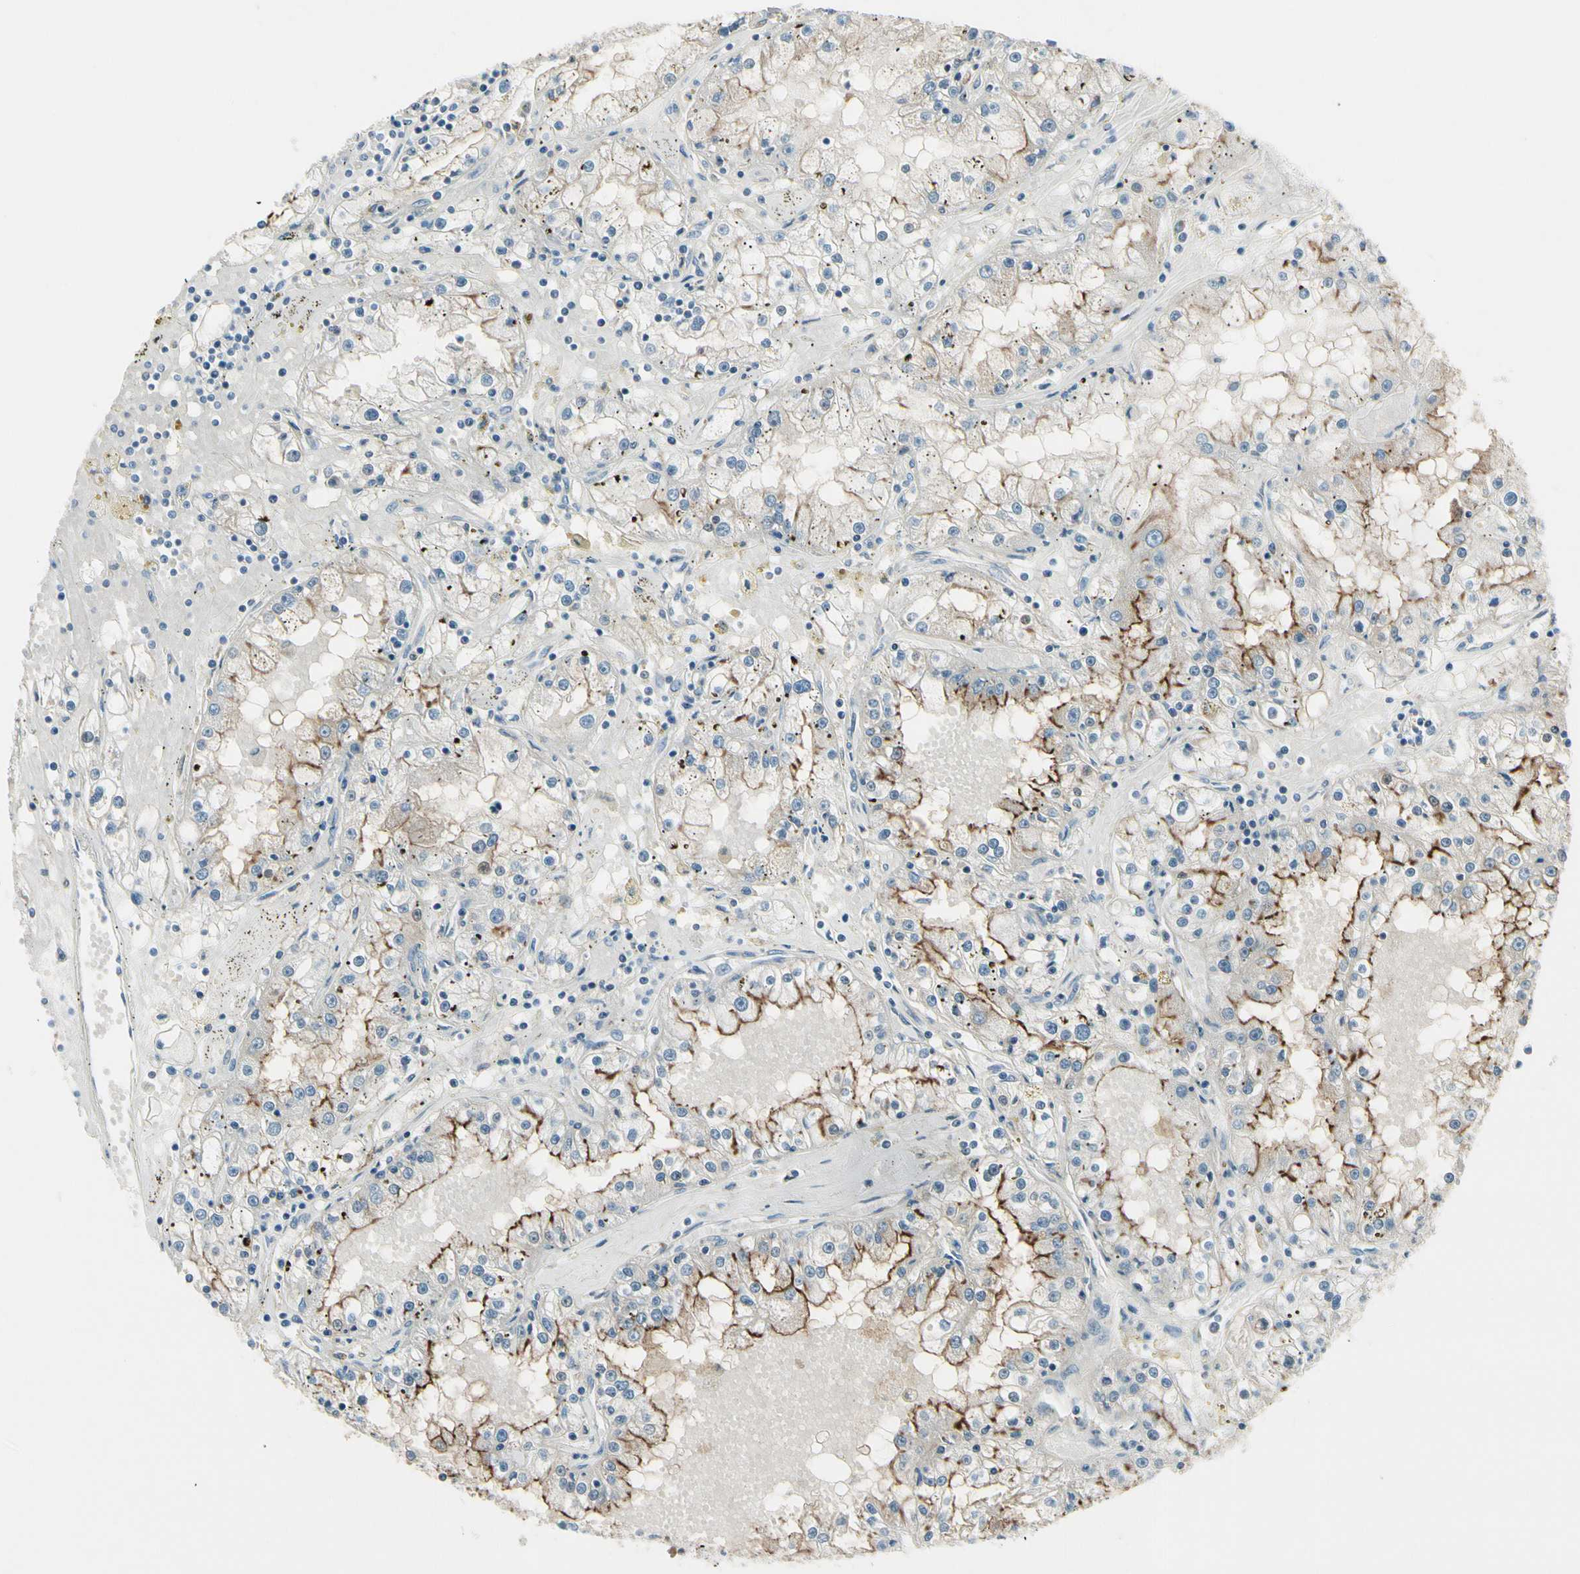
{"staining": {"intensity": "strong", "quantity": "<25%", "location": "cytoplasmic/membranous"}, "tissue": "renal cancer", "cell_type": "Tumor cells", "image_type": "cancer", "snomed": [{"axis": "morphology", "description": "Adenocarcinoma, NOS"}, {"axis": "topography", "description": "Kidney"}], "caption": "The immunohistochemical stain shows strong cytoplasmic/membranous expression in tumor cells of adenocarcinoma (renal) tissue.", "gene": "PEBP1", "patient": {"sex": "male", "age": 56}}